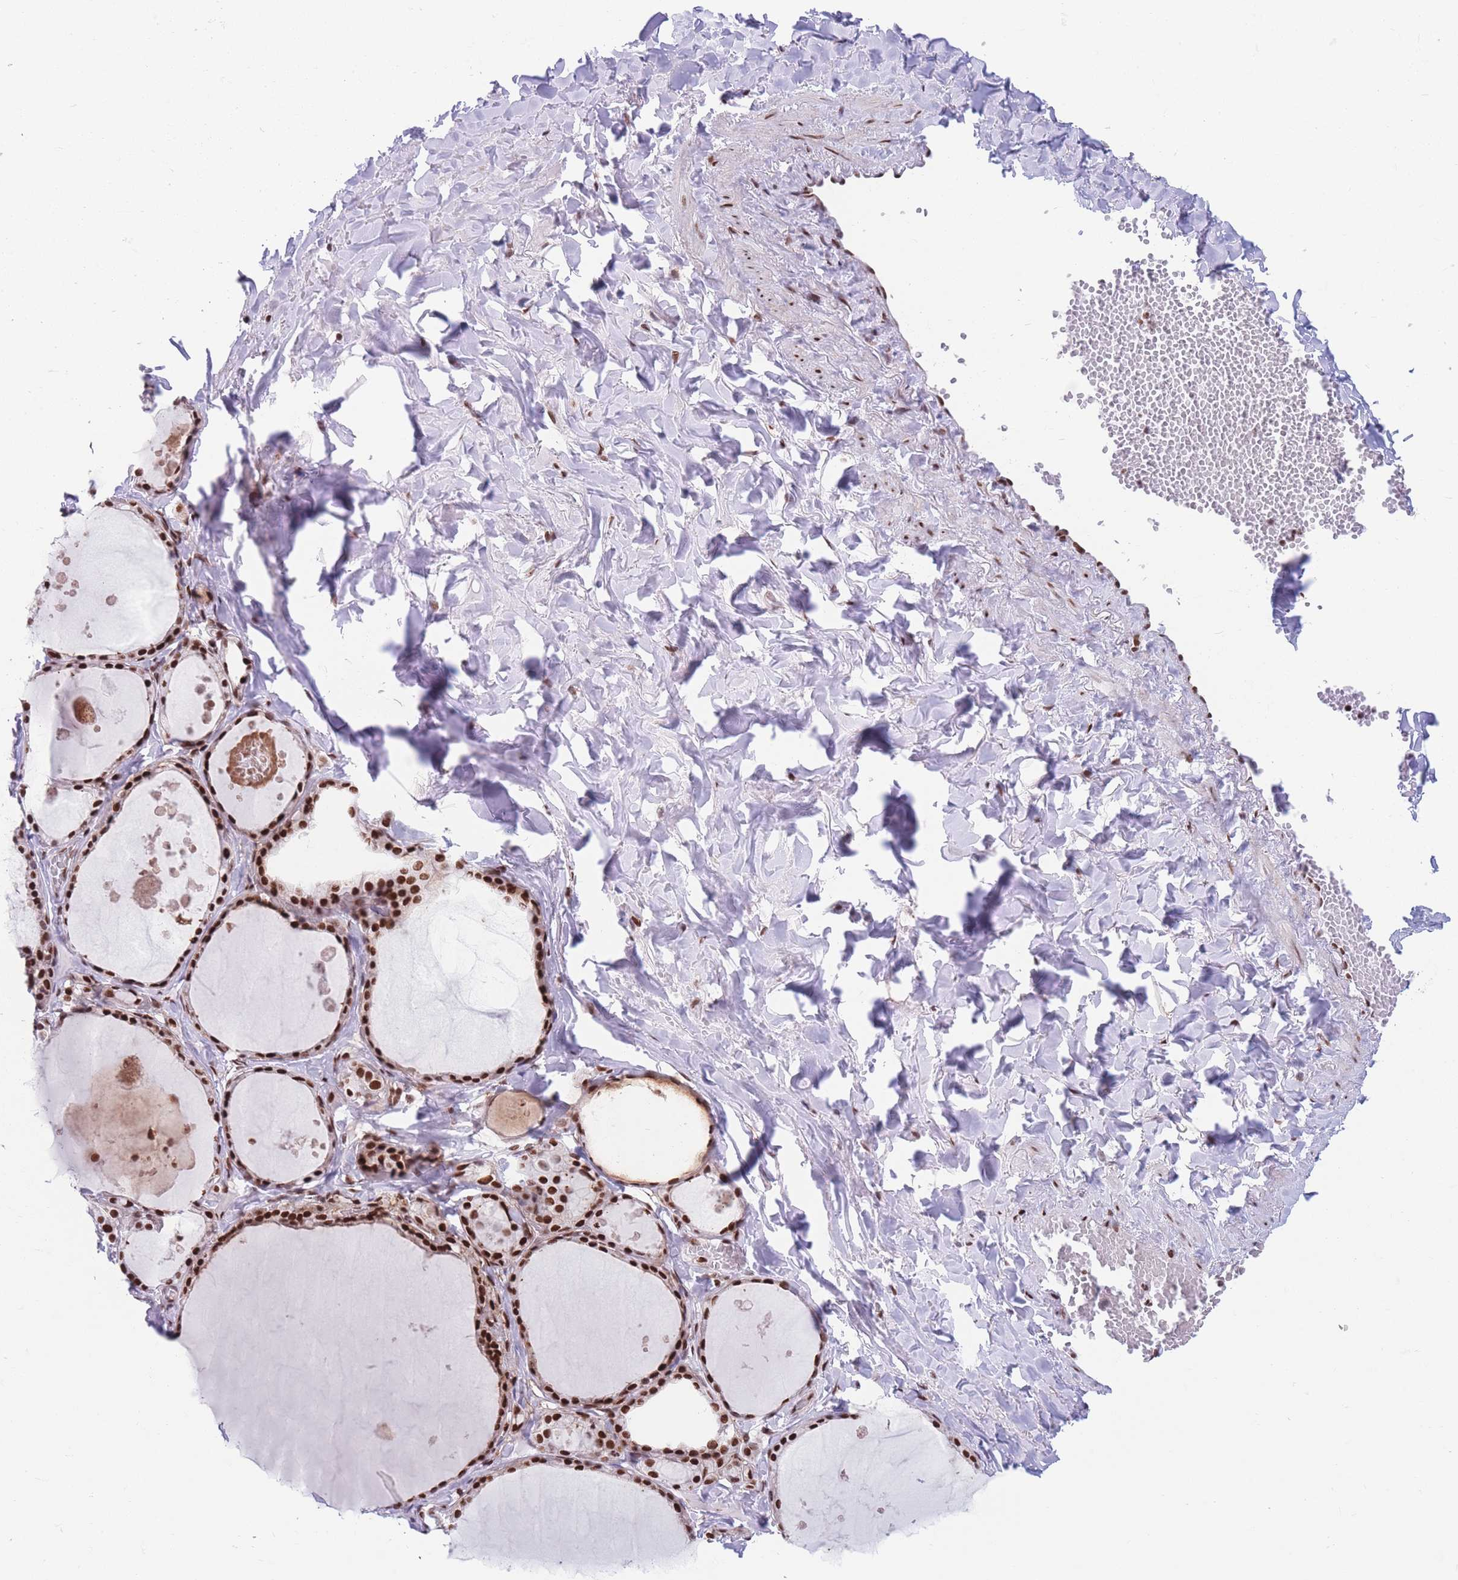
{"staining": {"intensity": "strong", "quantity": ">75%", "location": "nuclear"}, "tissue": "thyroid gland", "cell_type": "Glandular cells", "image_type": "normal", "snomed": [{"axis": "morphology", "description": "Normal tissue, NOS"}, {"axis": "topography", "description": "Thyroid gland"}], "caption": "A brown stain shows strong nuclear staining of a protein in glandular cells of normal human thyroid gland.", "gene": "DNAJC3", "patient": {"sex": "male", "age": 56}}